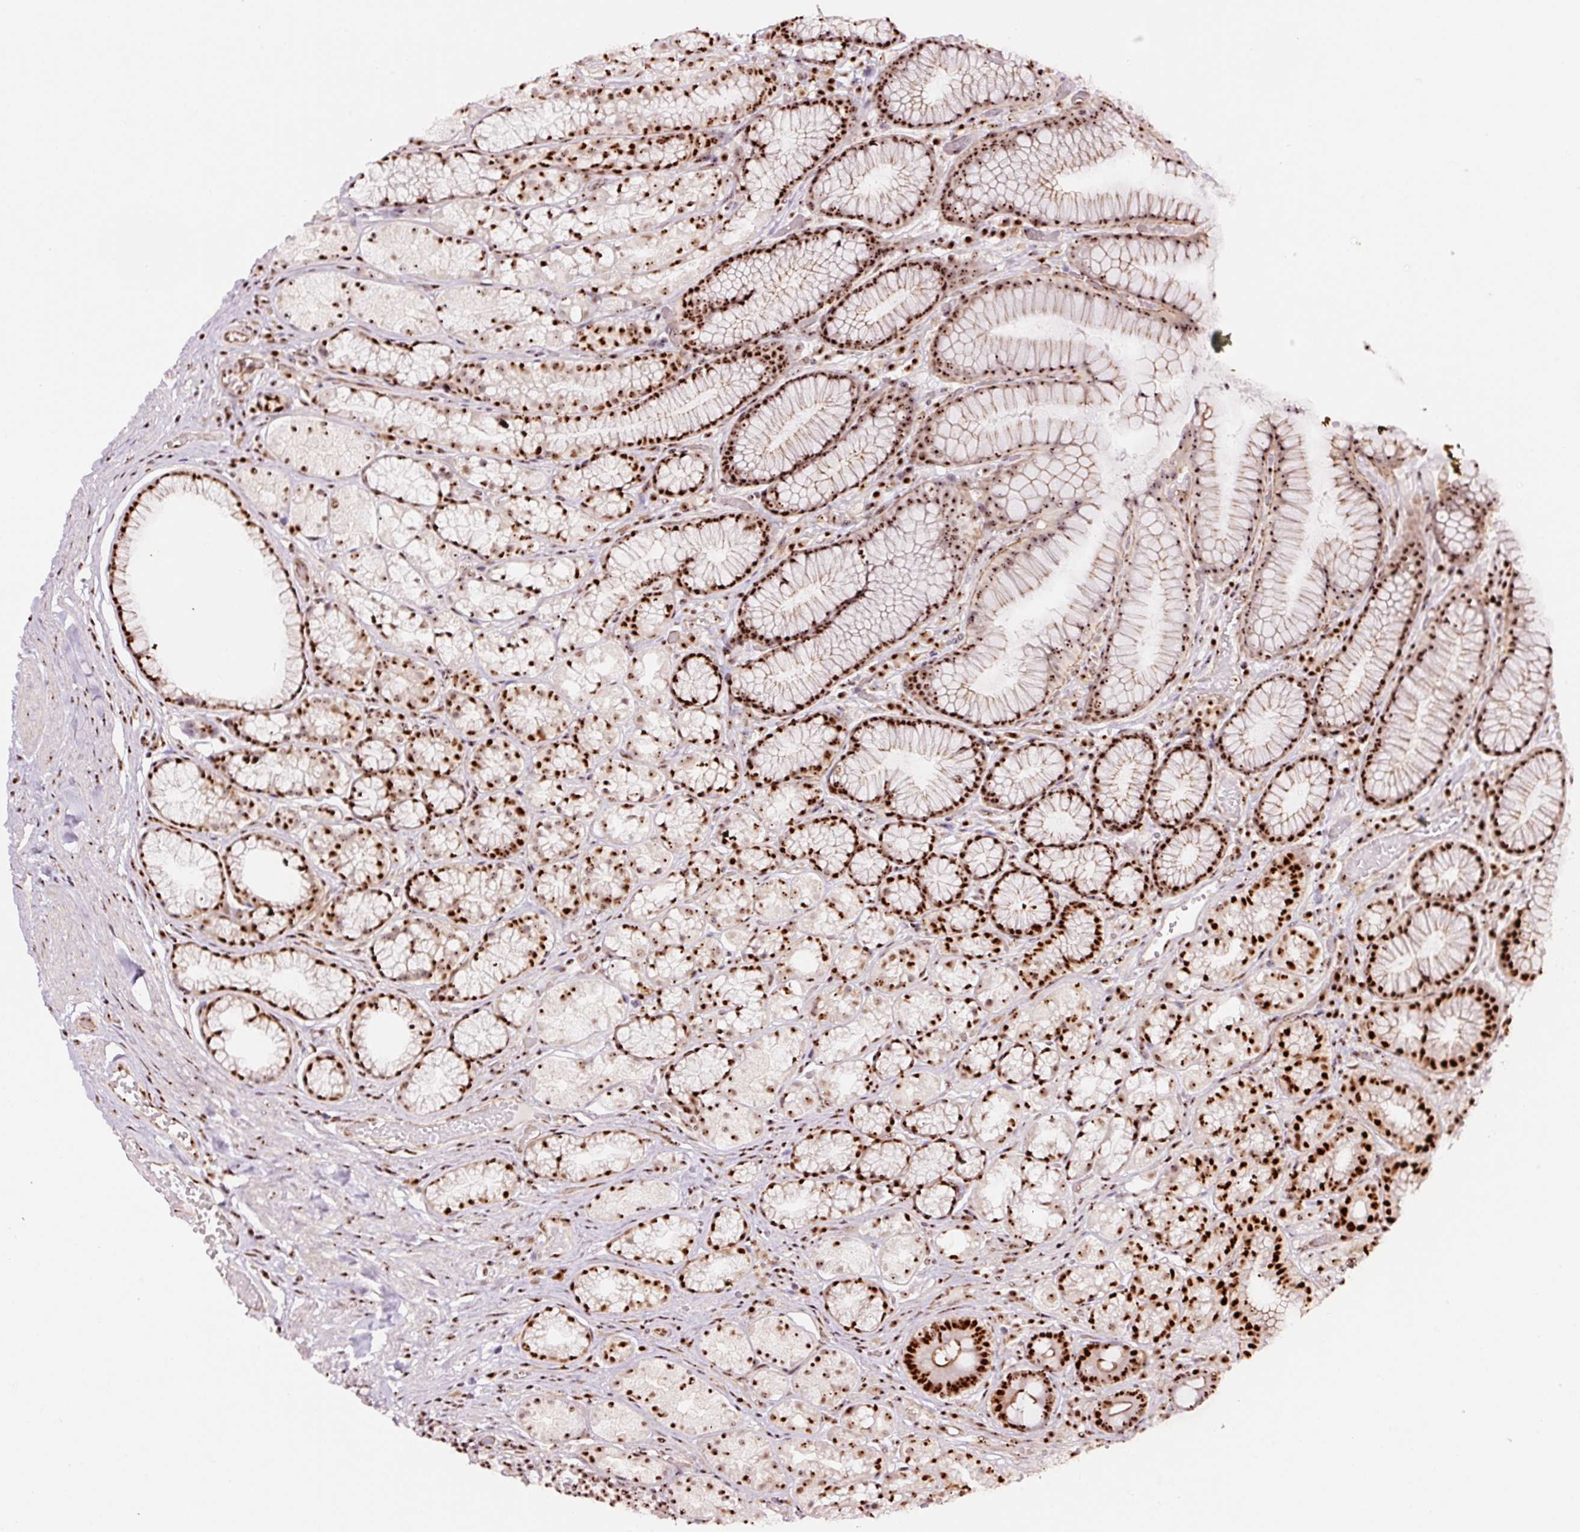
{"staining": {"intensity": "strong", "quantity": ">75%", "location": "nuclear"}, "tissue": "stomach", "cell_type": "Glandular cells", "image_type": "normal", "snomed": [{"axis": "morphology", "description": "Normal tissue, NOS"}, {"axis": "topography", "description": "Smooth muscle"}, {"axis": "topography", "description": "Stomach"}], "caption": "Glandular cells demonstrate strong nuclear staining in approximately >75% of cells in benign stomach. The protein is shown in brown color, while the nuclei are stained blue.", "gene": "GNL3", "patient": {"sex": "male", "age": 70}}